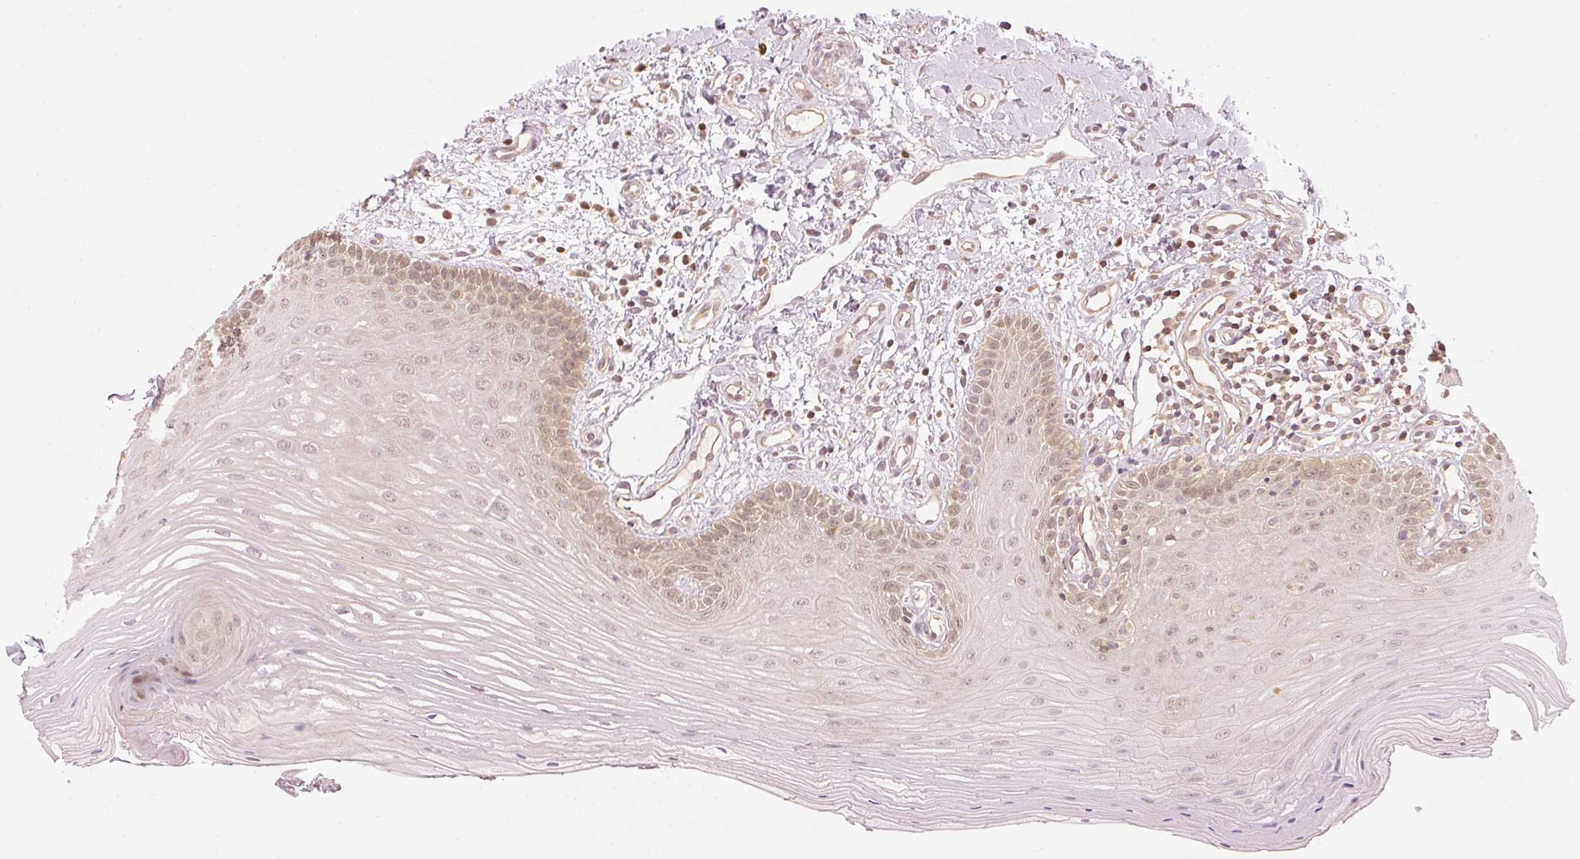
{"staining": {"intensity": "moderate", "quantity": "25%-75%", "location": "nuclear"}, "tissue": "oral mucosa", "cell_type": "Squamous epithelial cells", "image_type": "normal", "snomed": [{"axis": "morphology", "description": "Normal tissue, NOS"}, {"axis": "topography", "description": "Oral tissue"}], "caption": "This photomicrograph reveals unremarkable oral mucosa stained with immunohistochemistry (IHC) to label a protein in brown. The nuclear of squamous epithelial cells show moderate positivity for the protein. Nuclei are counter-stained blue.", "gene": "UBE2L3", "patient": {"sex": "female", "age": 73}}